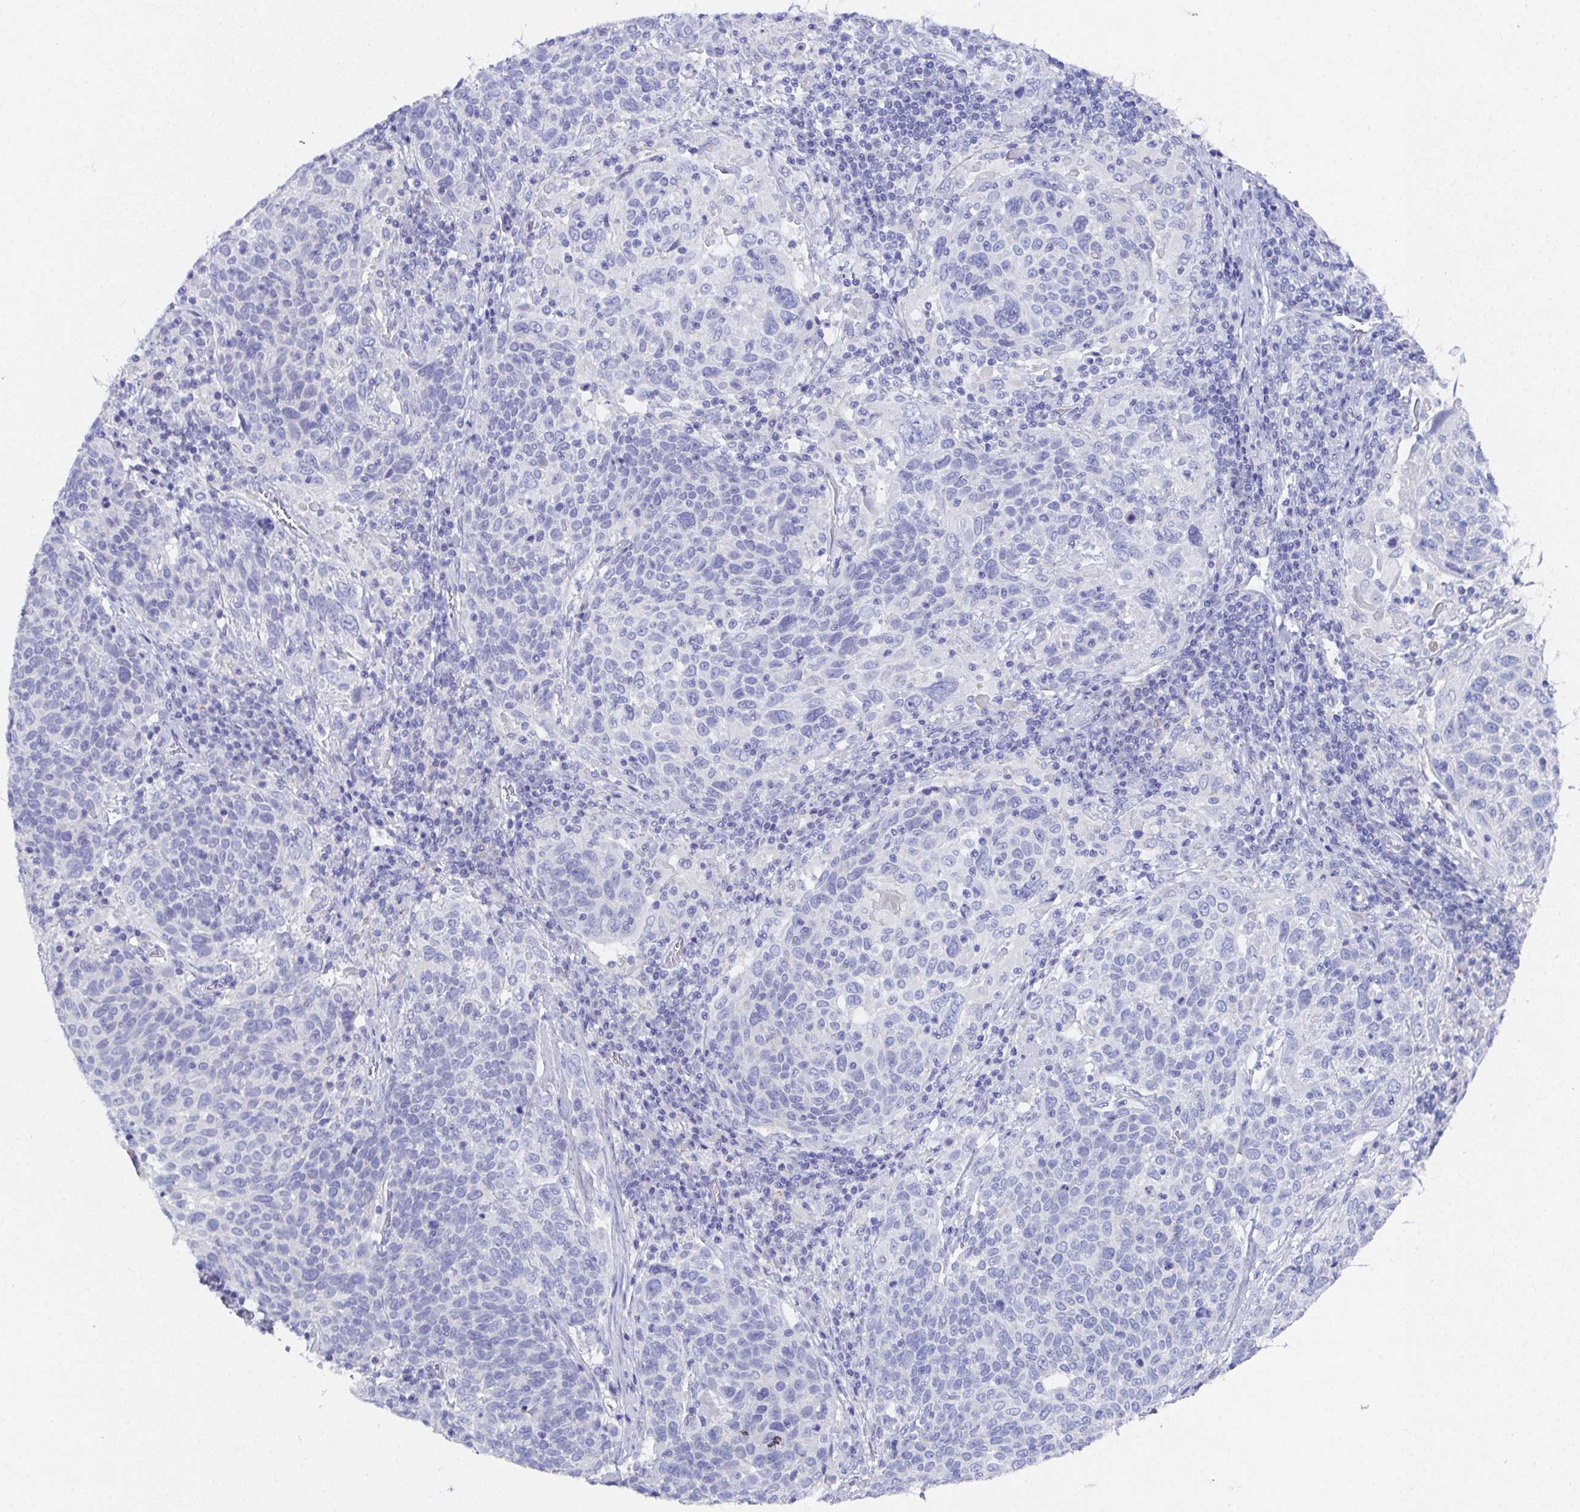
{"staining": {"intensity": "negative", "quantity": "none", "location": "none"}, "tissue": "cervical cancer", "cell_type": "Tumor cells", "image_type": "cancer", "snomed": [{"axis": "morphology", "description": "Squamous cell carcinoma, NOS"}, {"axis": "topography", "description": "Cervix"}], "caption": "Tumor cells are negative for protein expression in human squamous cell carcinoma (cervical).", "gene": "SSC4D", "patient": {"sex": "female", "age": 61}}